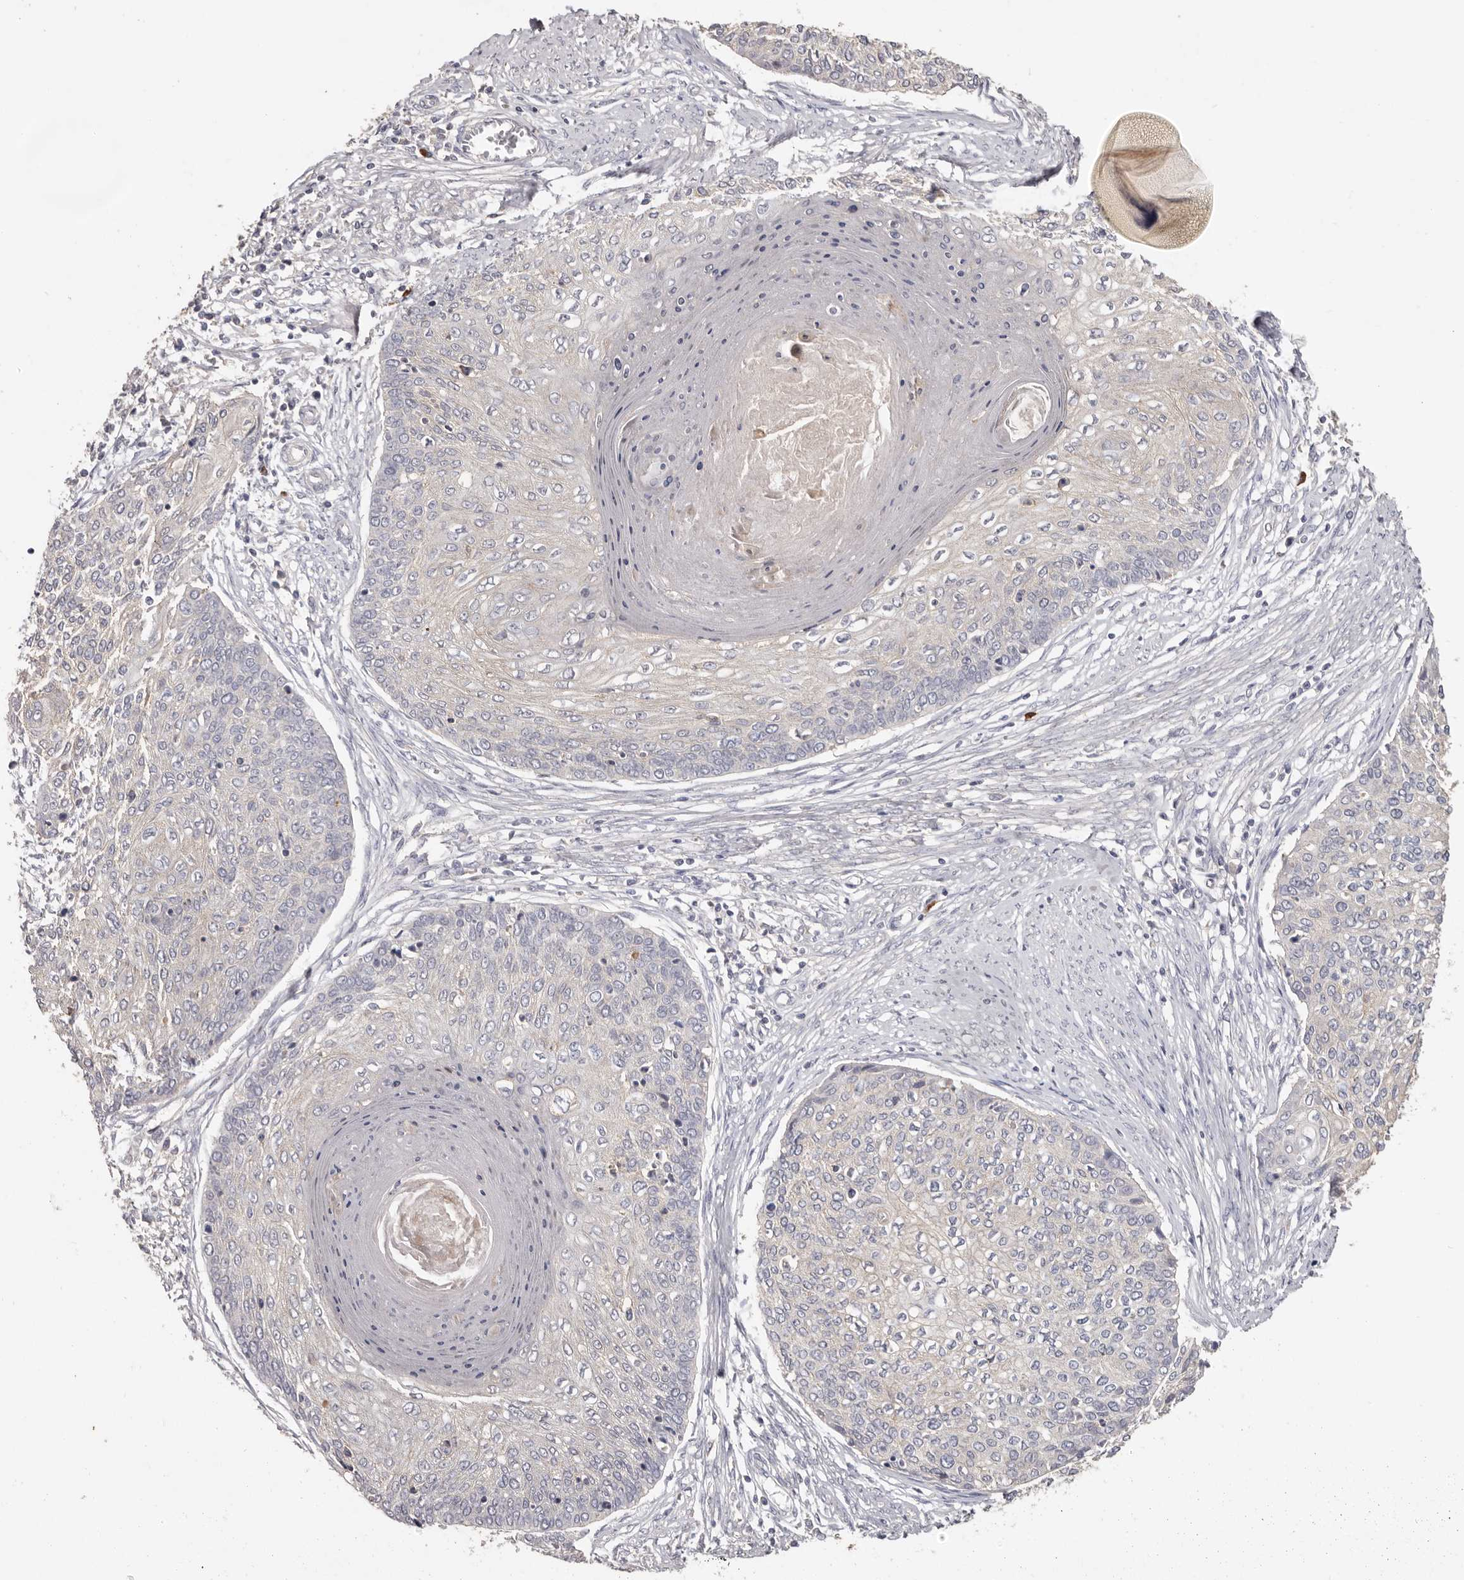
{"staining": {"intensity": "negative", "quantity": "none", "location": "none"}, "tissue": "cervical cancer", "cell_type": "Tumor cells", "image_type": "cancer", "snomed": [{"axis": "morphology", "description": "Squamous cell carcinoma, NOS"}, {"axis": "topography", "description": "Cervix"}], "caption": "The immunohistochemistry (IHC) photomicrograph has no significant expression in tumor cells of cervical cancer (squamous cell carcinoma) tissue.", "gene": "HCAR2", "patient": {"sex": "female", "age": 37}}